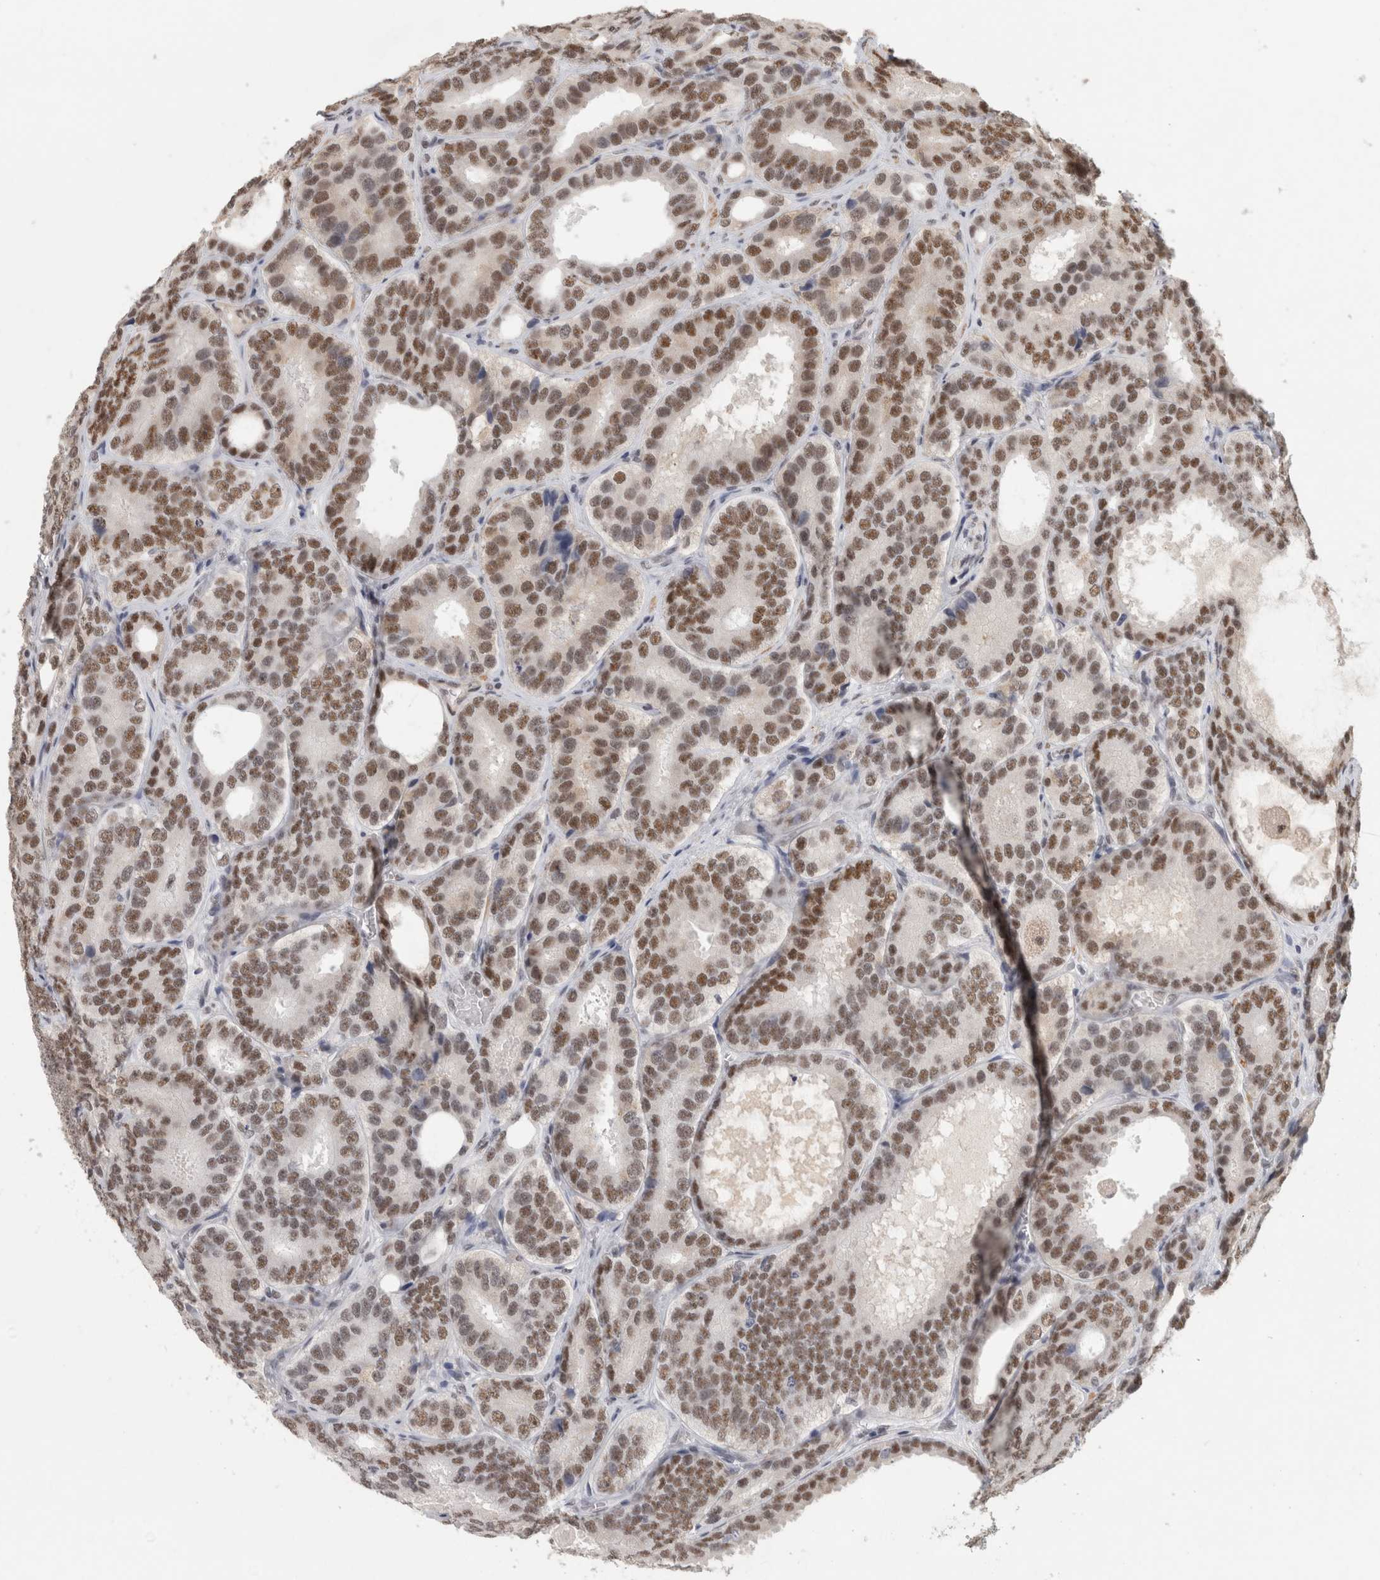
{"staining": {"intensity": "moderate", "quantity": ">75%", "location": "nuclear"}, "tissue": "prostate cancer", "cell_type": "Tumor cells", "image_type": "cancer", "snomed": [{"axis": "morphology", "description": "Adenocarcinoma, High grade"}, {"axis": "topography", "description": "Prostate"}], "caption": "There is medium levels of moderate nuclear positivity in tumor cells of prostate cancer (adenocarcinoma (high-grade)), as demonstrated by immunohistochemical staining (brown color).", "gene": "ZNF830", "patient": {"sex": "male", "age": 56}}